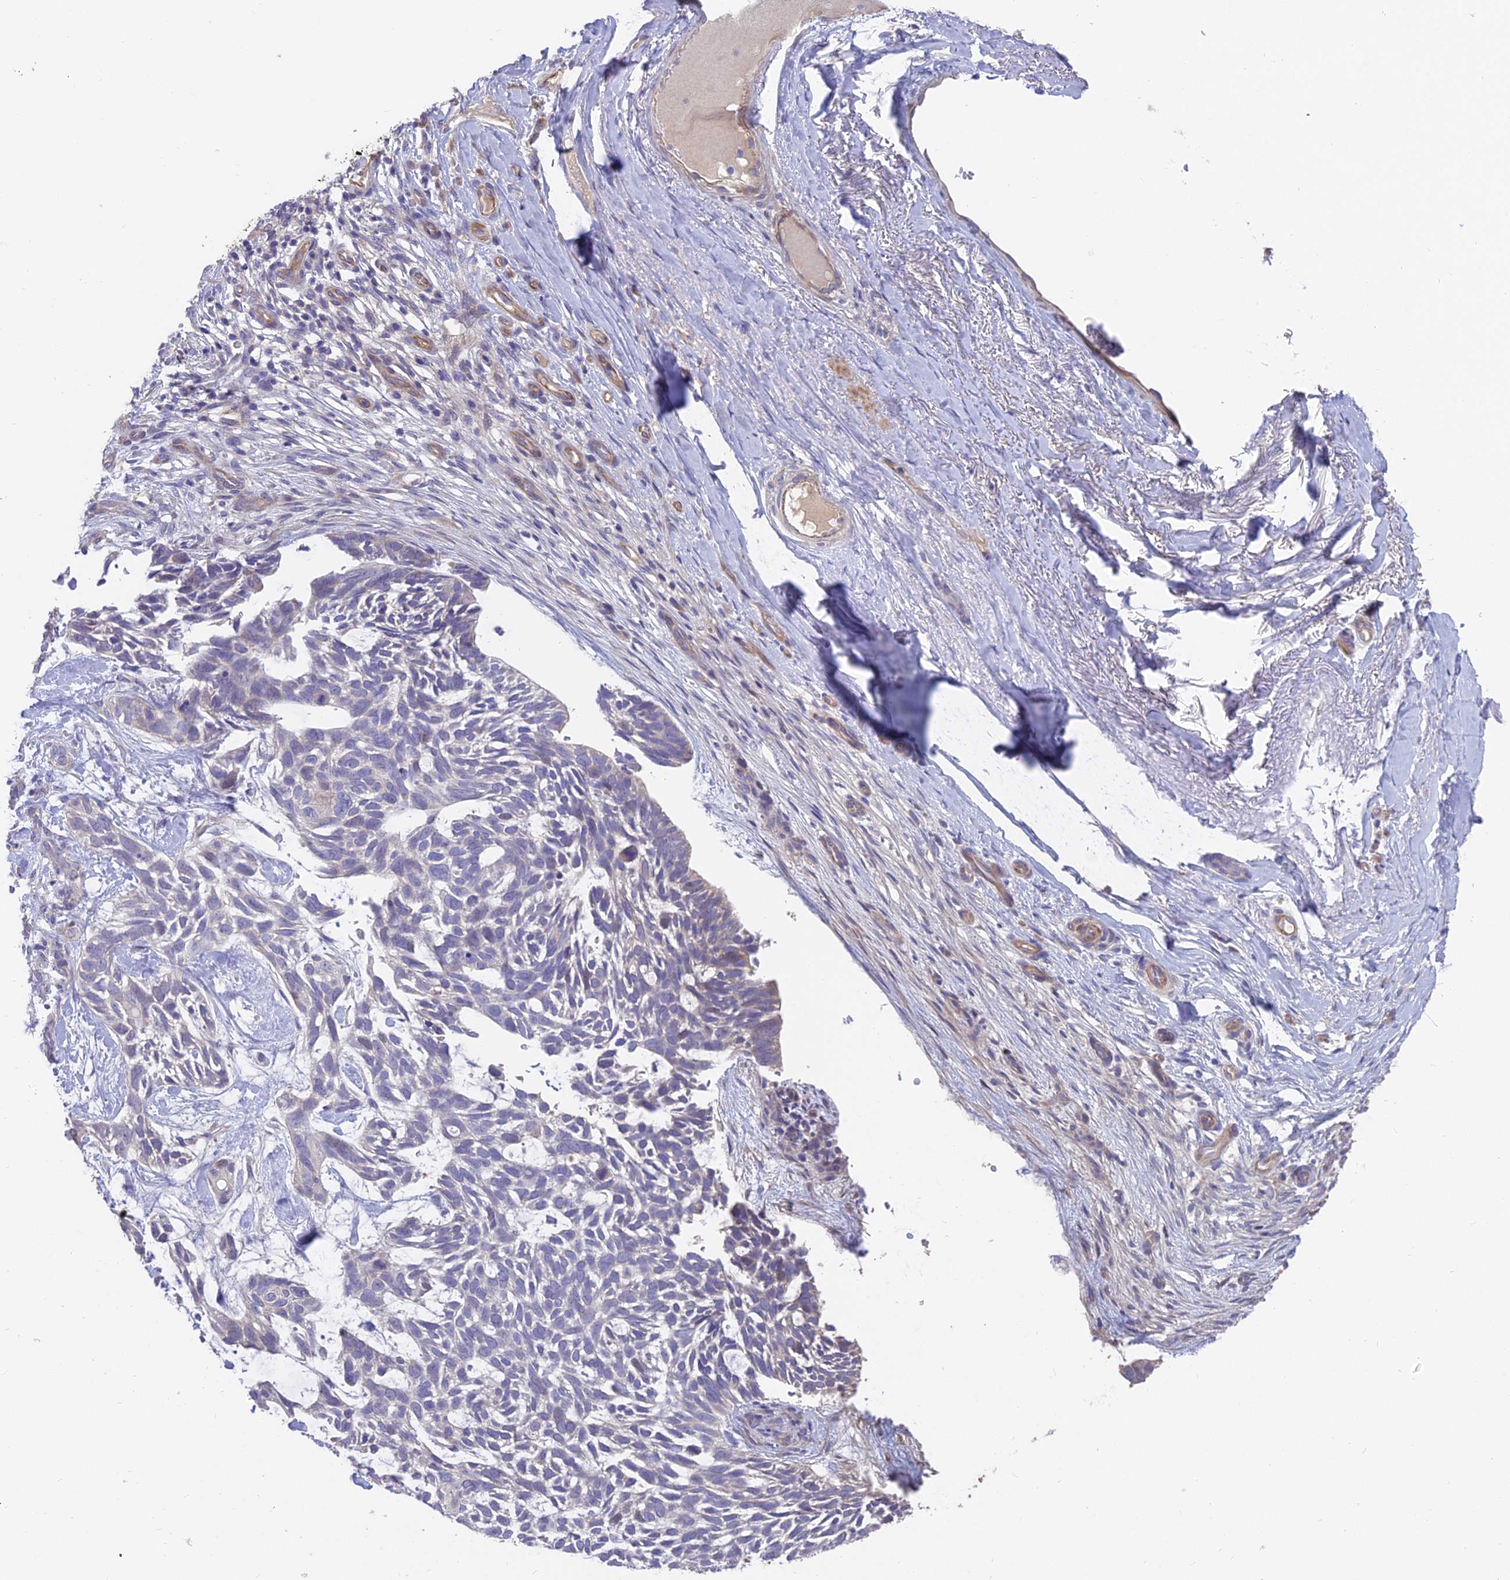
{"staining": {"intensity": "negative", "quantity": "none", "location": "none"}, "tissue": "skin cancer", "cell_type": "Tumor cells", "image_type": "cancer", "snomed": [{"axis": "morphology", "description": "Basal cell carcinoma"}, {"axis": "topography", "description": "Skin"}], "caption": "Tumor cells are negative for brown protein staining in skin cancer.", "gene": "FAM168B", "patient": {"sex": "male", "age": 88}}